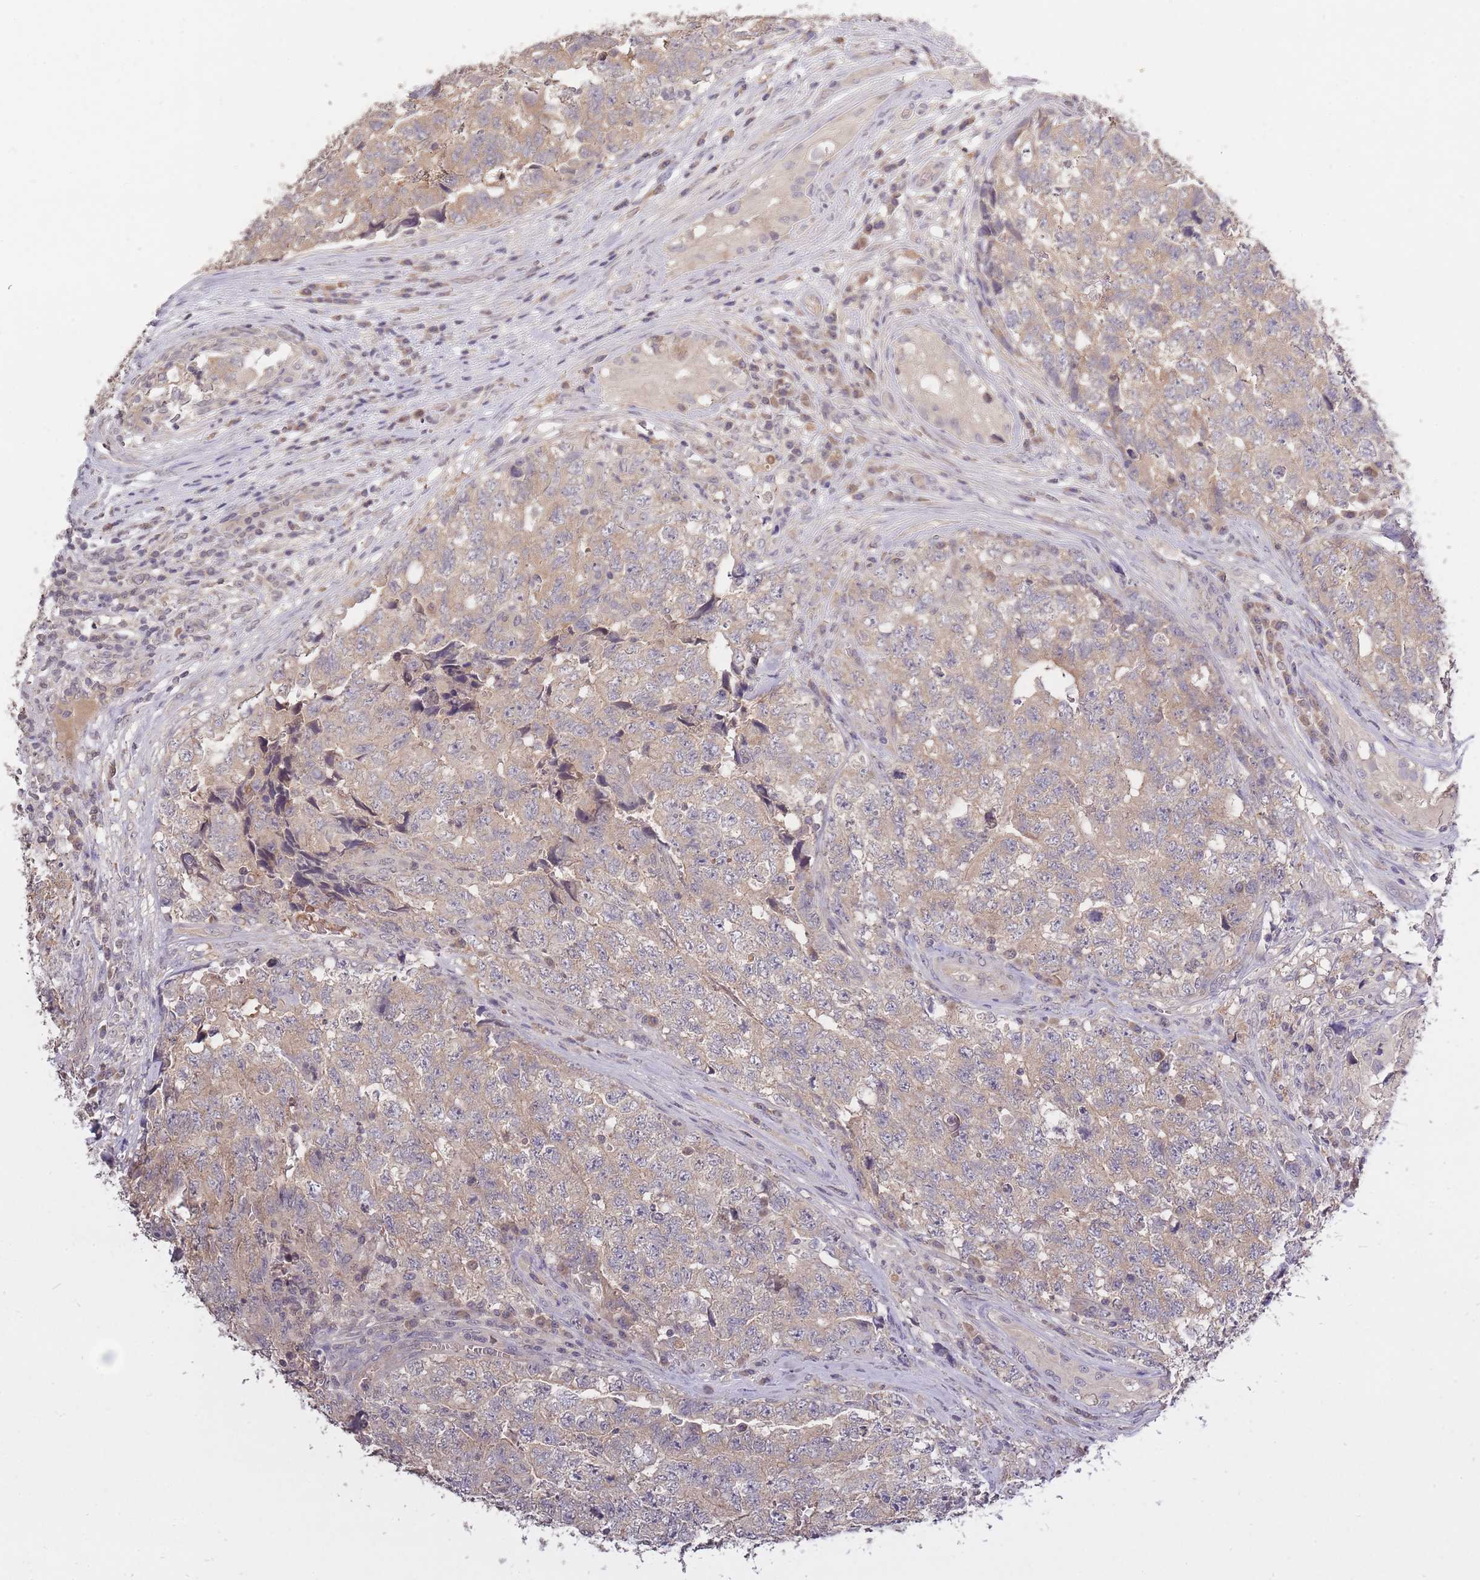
{"staining": {"intensity": "weak", "quantity": "<25%", "location": "cytoplasmic/membranous"}, "tissue": "testis cancer", "cell_type": "Tumor cells", "image_type": "cancer", "snomed": [{"axis": "morphology", "description": "Carcinoma, Embryonal, NOS"}, {"axis": "topography", "description": "Testis"}], "caption": "Immunohistochemical staining of human testis embryonal carcinoma shows no significant staining in tumor cells.", "gene": "ADCYAP1R1", "patient": {"sex": "male", "age": 31}}